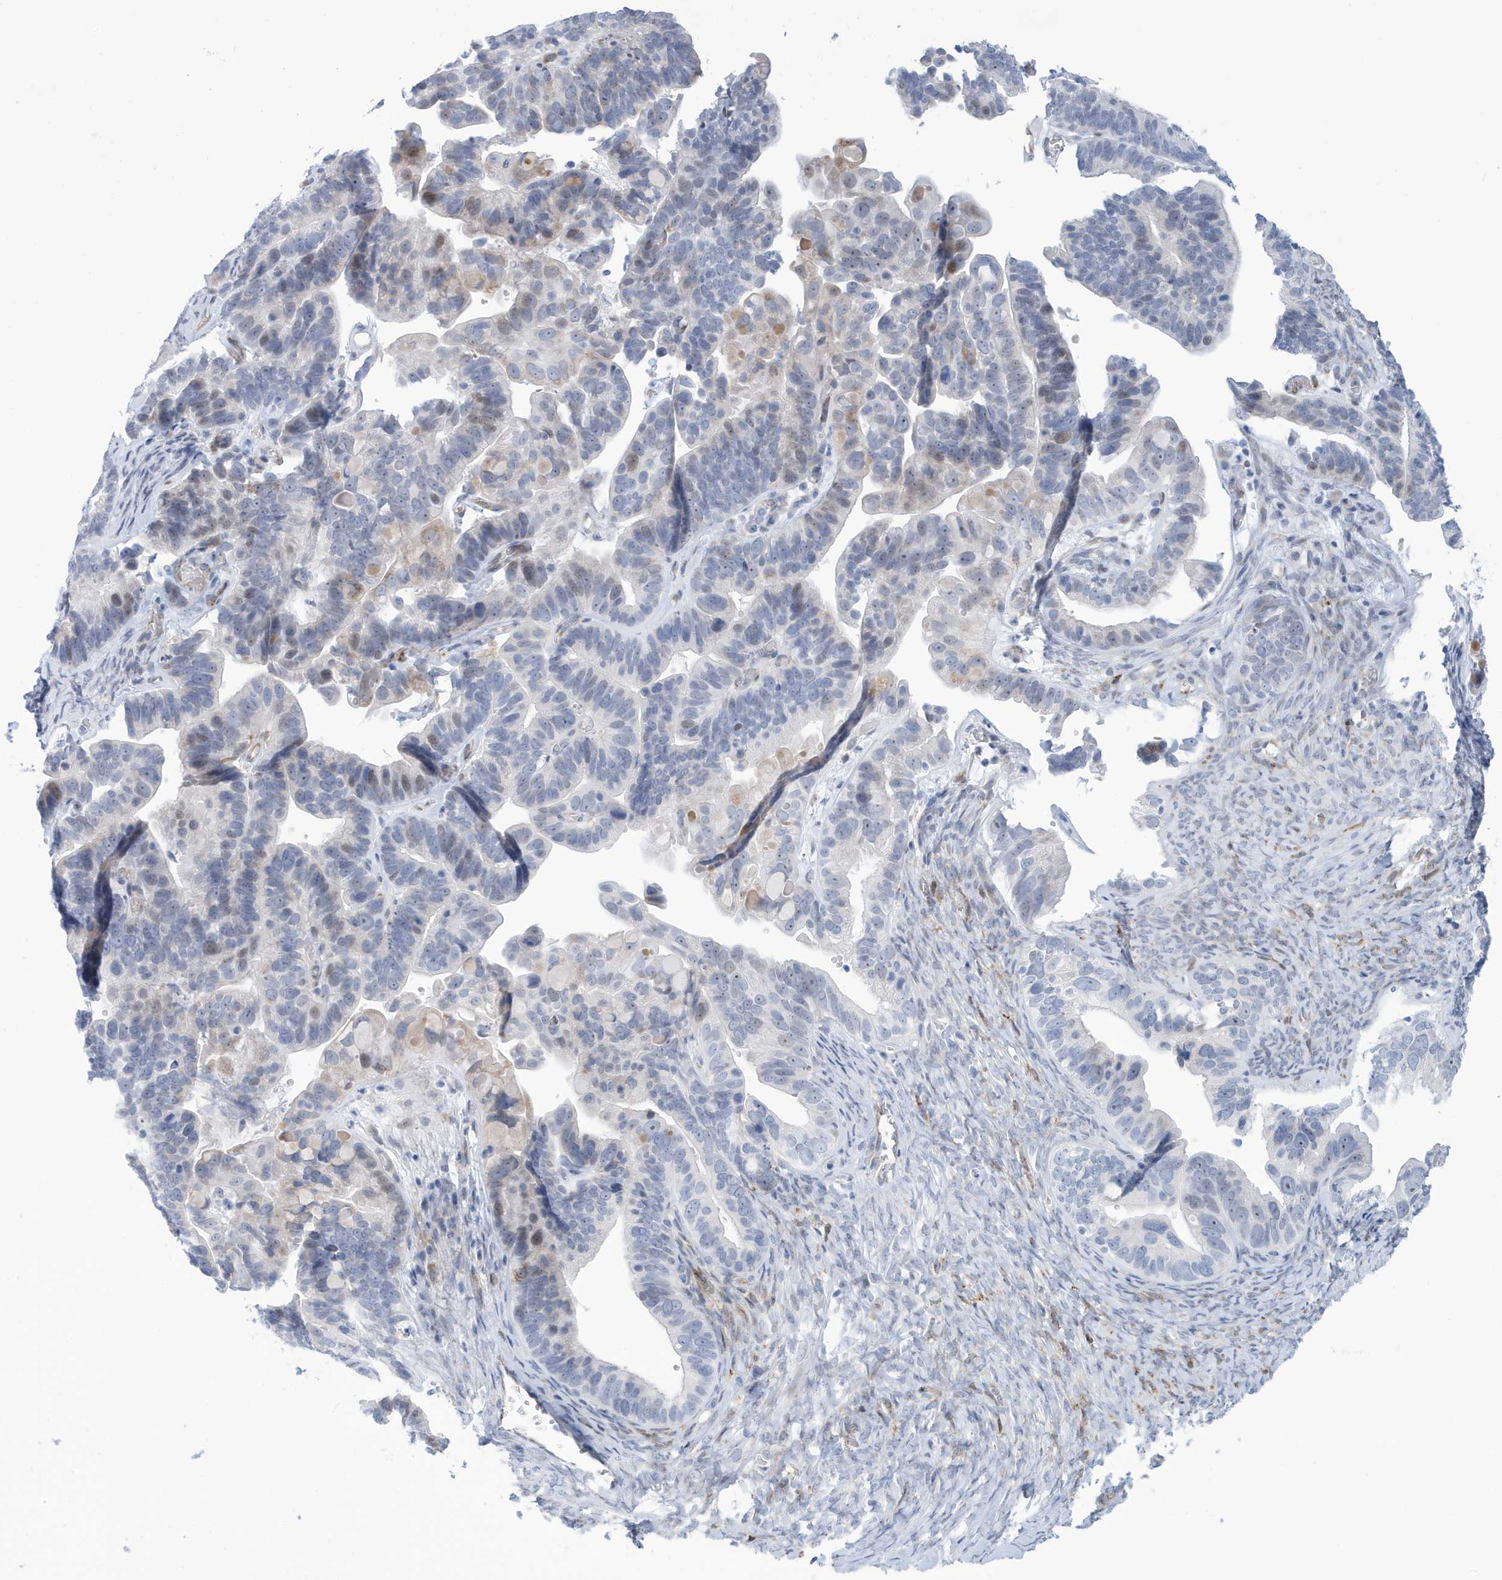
{"staining": {"intensity": "negative", "quantity": "none", "location": "none"}, "tissue": "ovarian cancer", "cell_type": "Tumor cells", "image_type": "cancer", "snomed": [{"axis": "morphology", "description": "Cystadenocarcinoma, serous, NOS"}, {"axis": "topography", "description": "Ovary"}], "caption": "High power microscopy image of an immunohistochemistry (IHC) histopathology image of ovarian cancer, revealing no significant staining in tumor cells.", "gene": "SEMA3F", "patient": {"sex": "female", "age": 56}}